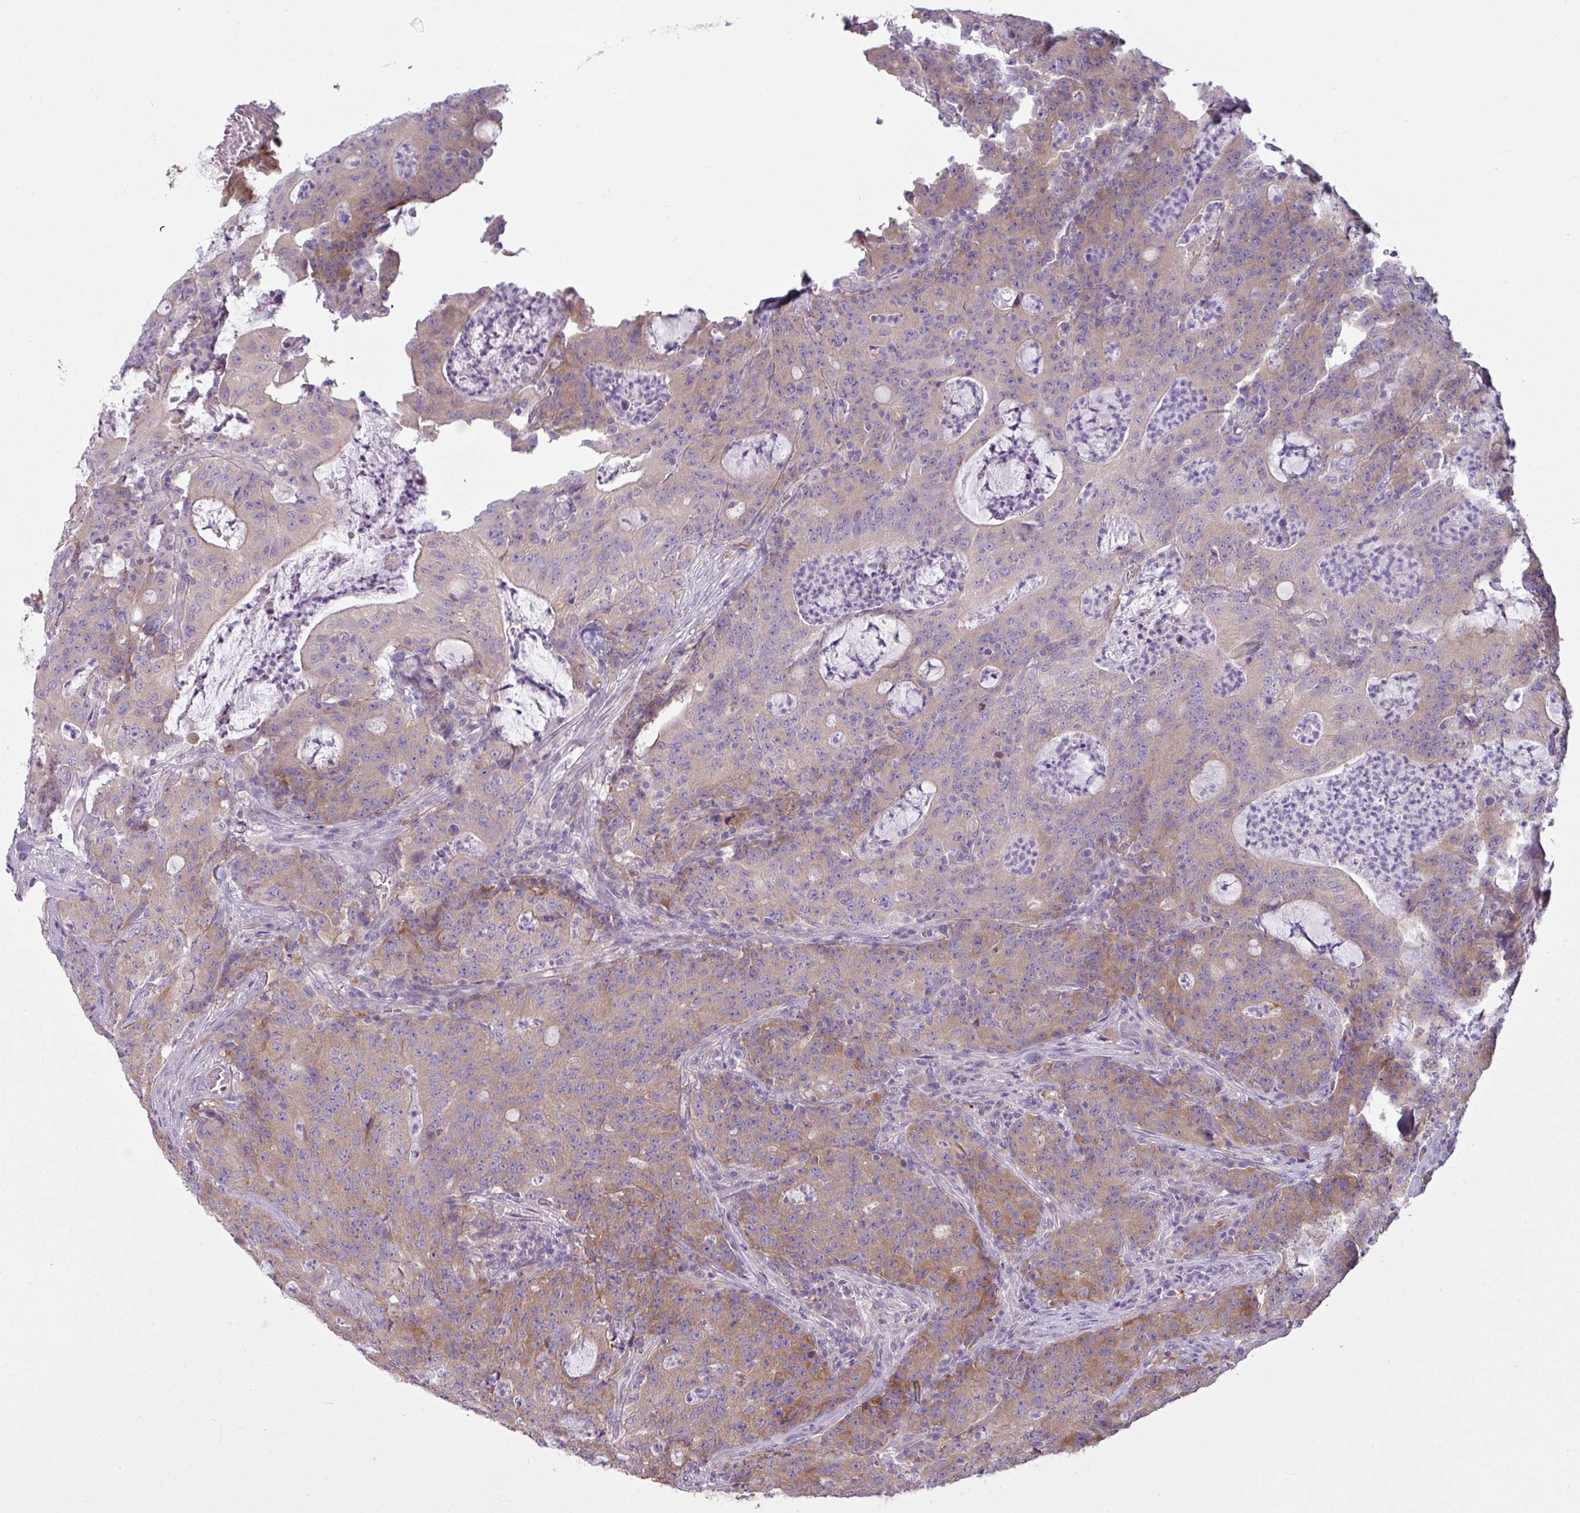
{"staining": {"intensity": "weak", "quantity": ">75%", "location": "cytoplasmic/membranous"}, "tissue": "colorectal cancer", "cell_type": "Tumor cells", "image_type": "cancer", "snomed": [{"axis": "morphology", "description": "Adenocarcinoma, NOS"}, {"axis": "topography", "description": "Colon"}], "caption": "Approximately >75% of tumor cells in human colorectal cancer (adenocarcinoma) display weak cytoplasmic/membranous protein expression as visualized by brown immunohistochemical staining.", "gene": "CAMK2B", "patient": {"sex": "male", "age": 83}}